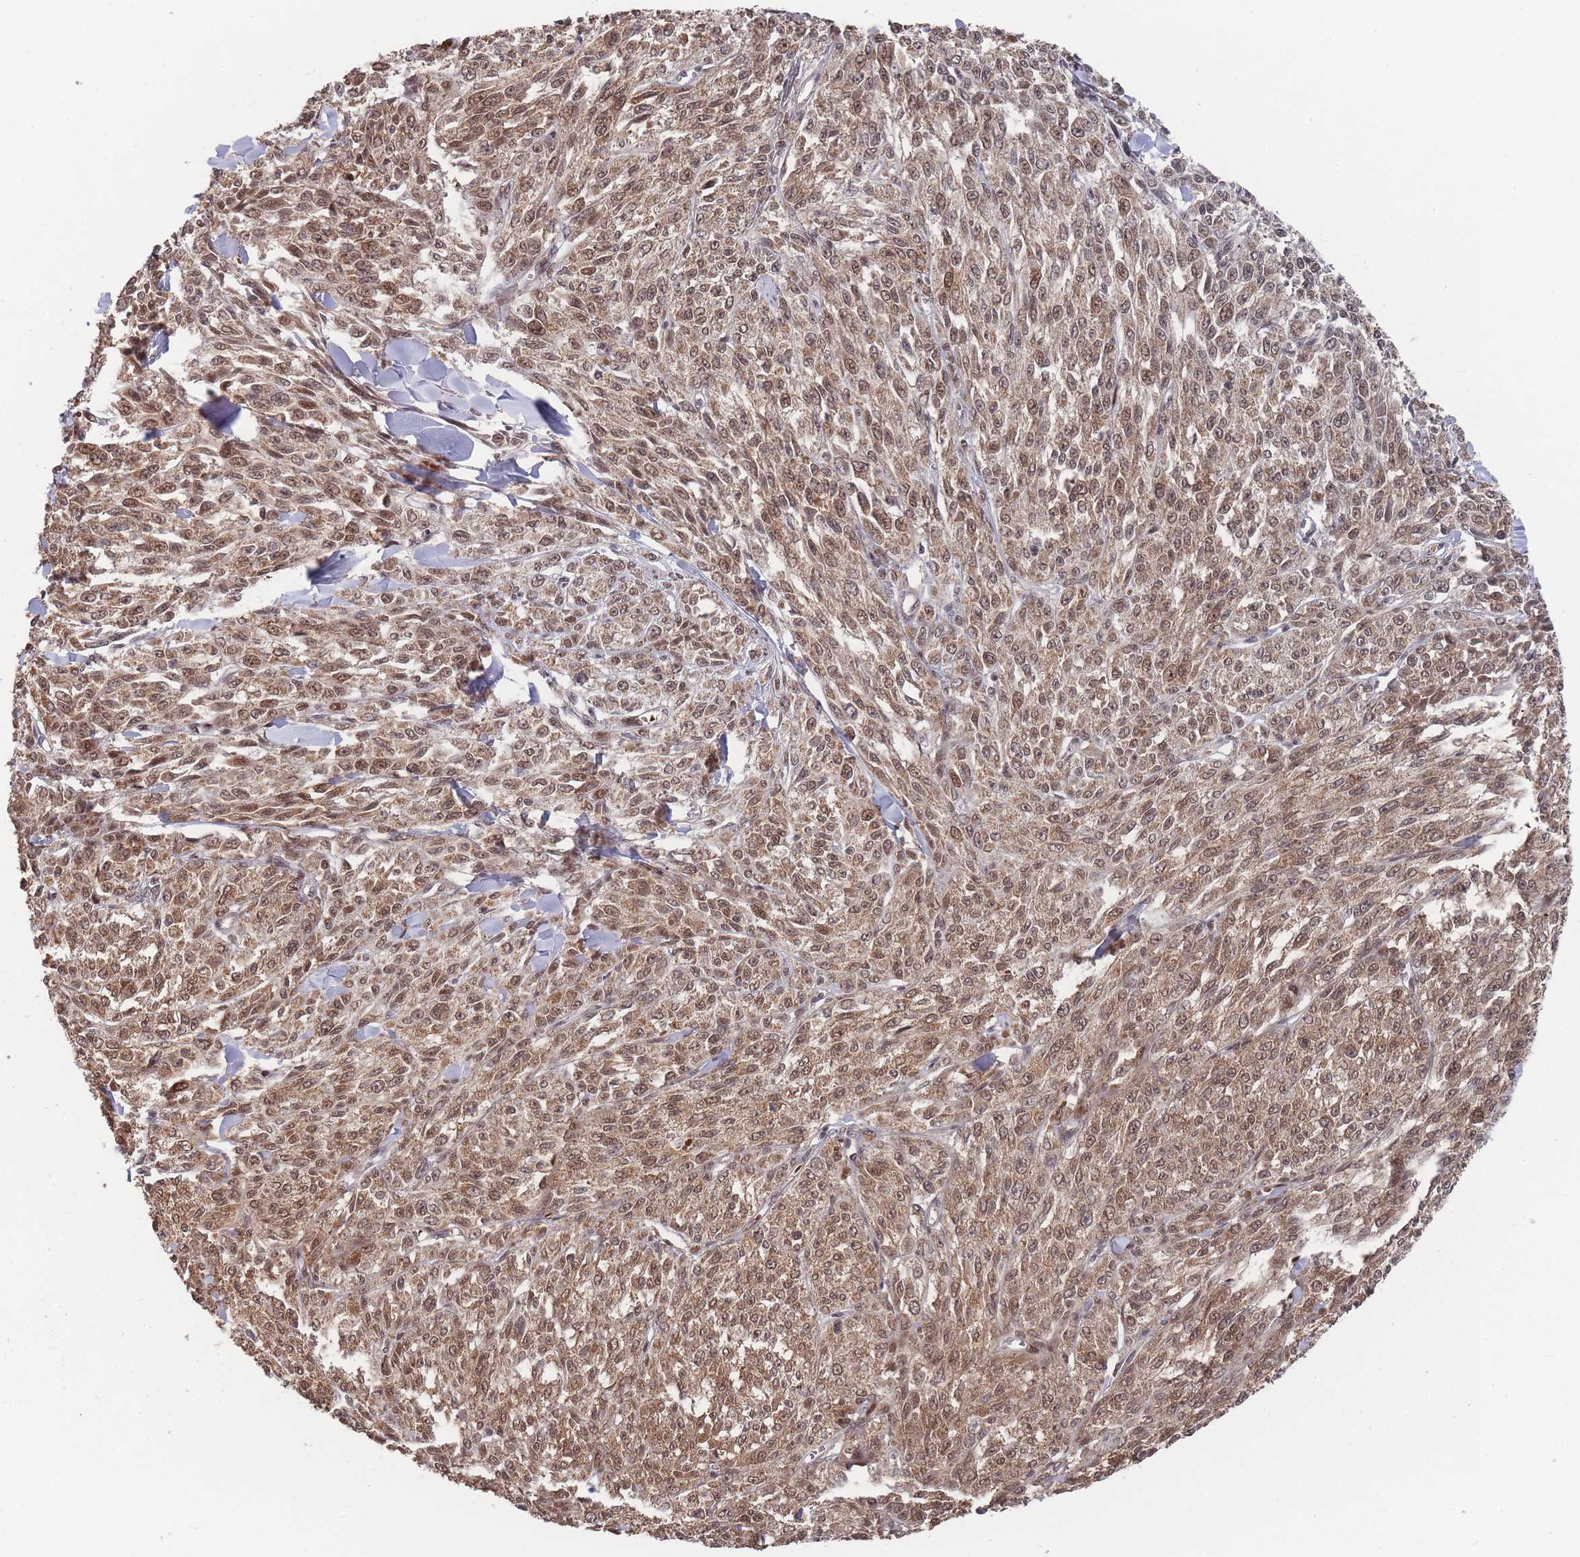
{"staining": {"intensity": "moderate", "quantity": ">75%", "location": "cytoplasmic/membranous,nuclear"}, "tissue": "melanoma", "cell_type": "Tumor cells", "image_type": "cancer", "snomed": [{"axis": "morphology", "description": "Malignant melanoma, NOS"}, {"axis": "topography", "description": "Skin"}], "caption": "DAB (3,3'-diaminobenzidine) immunohistochemical staining of human melanoma demonstrates moderate cytoplasmic/membranous and nuclear protein positivity in approximately >75% of tumor cells.", "gene": "SF3B1", "patient": {"sex": "female", "age": 52}}